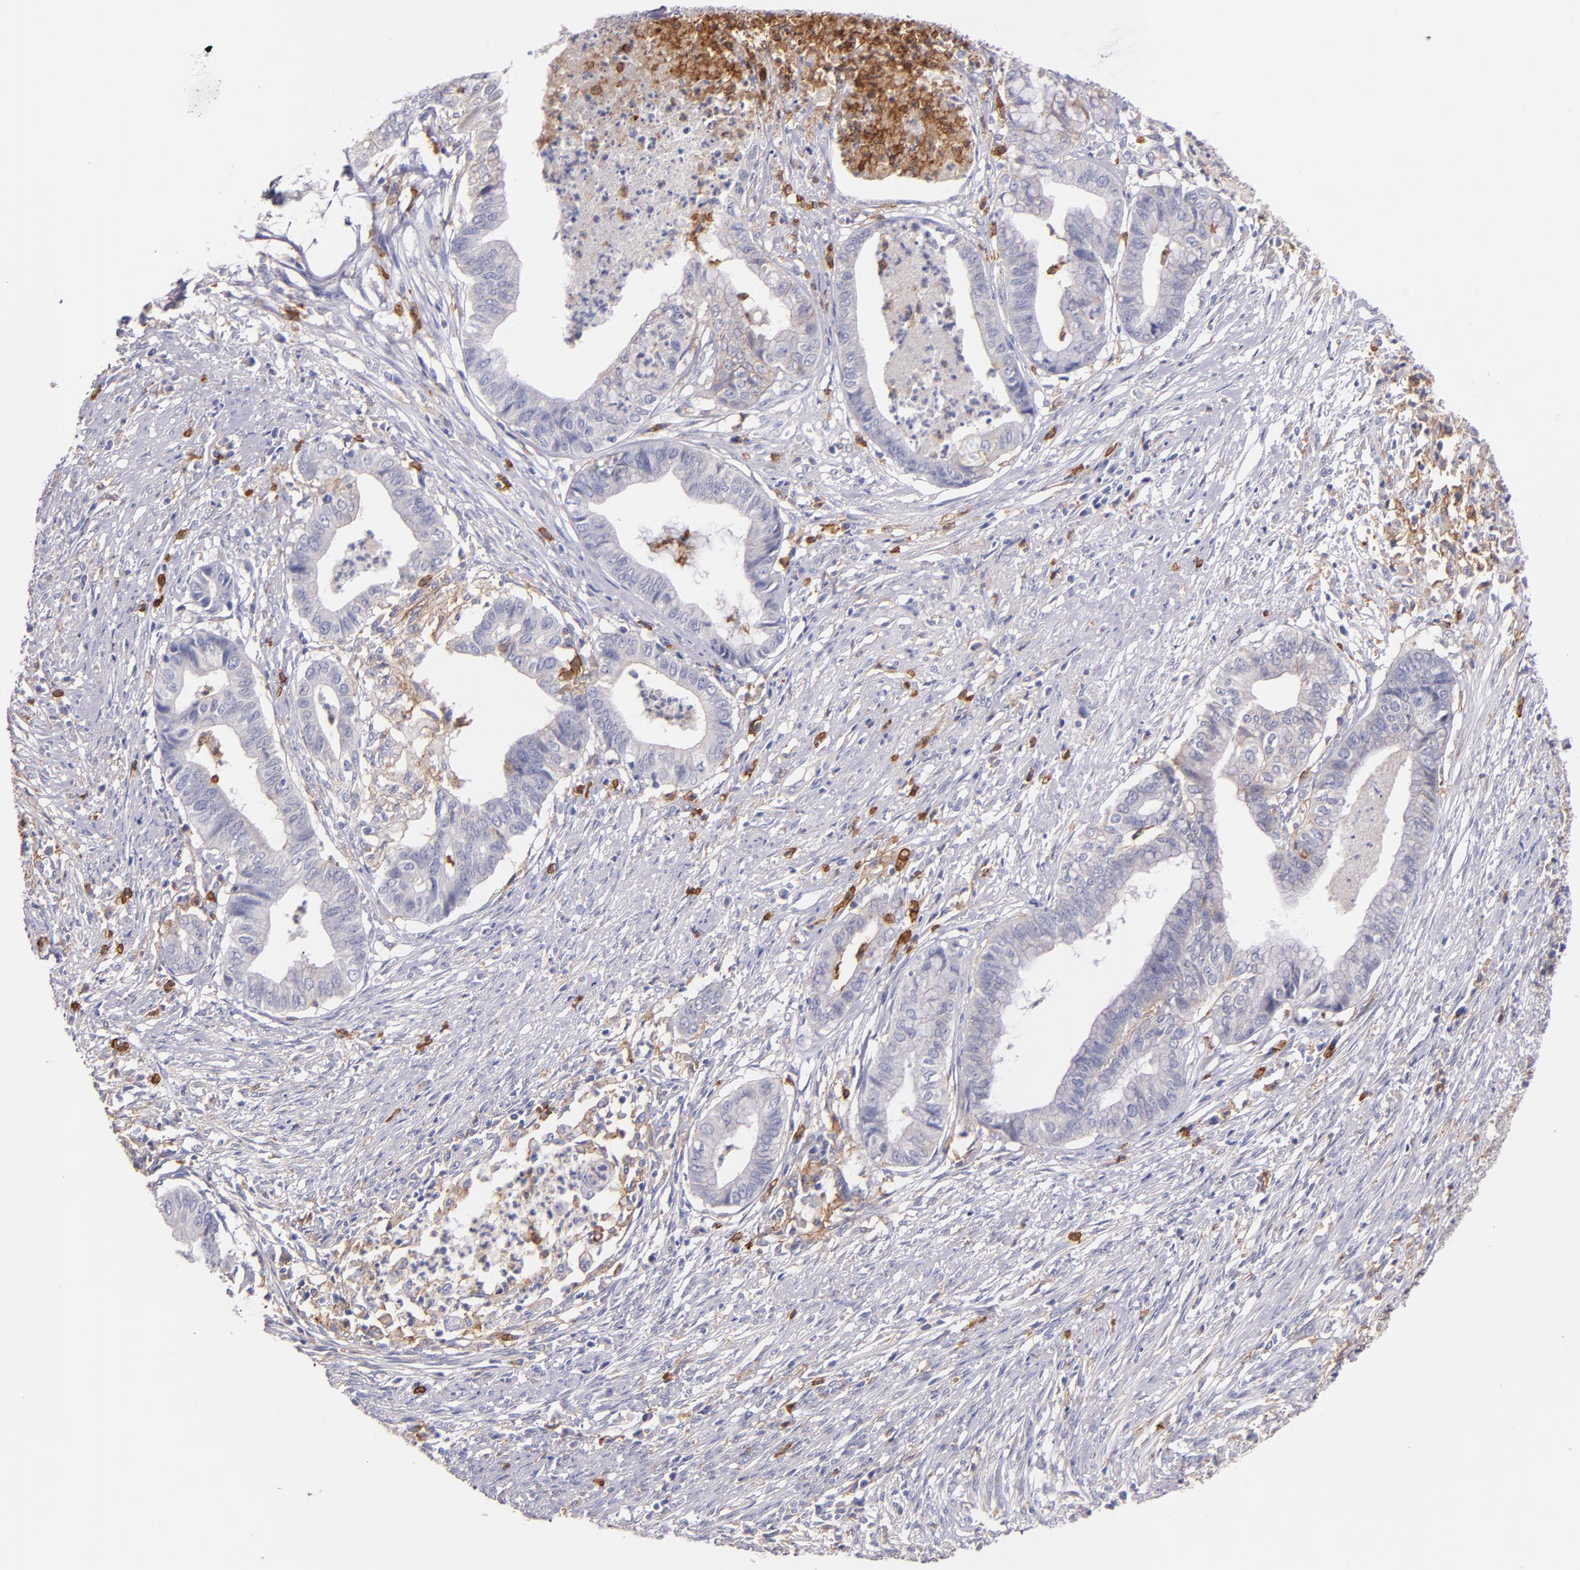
{"staining": {"intensity": "weak", "quantity": "<25%", "location": "cytoplasmic/membranous"}, "tissue": "endometrial cancer", "cell_type": "Tumor cells", "image_type": "cancer", "snomed": [{"axis": "morphology", "description": "Necrosis, NOS"}, {"axis": "morphology", "description": "Adenocarcinoma, NOS"}, {"axis": "topography", "description": "Endometrium"}], "caption": "Immunohistochemistry (IHC) of human adenocarcinoma (endometrial) displays no positivity in tumor cells.", "gene": "C5AR1", "patient": {"sex": "female", "age": 79}}